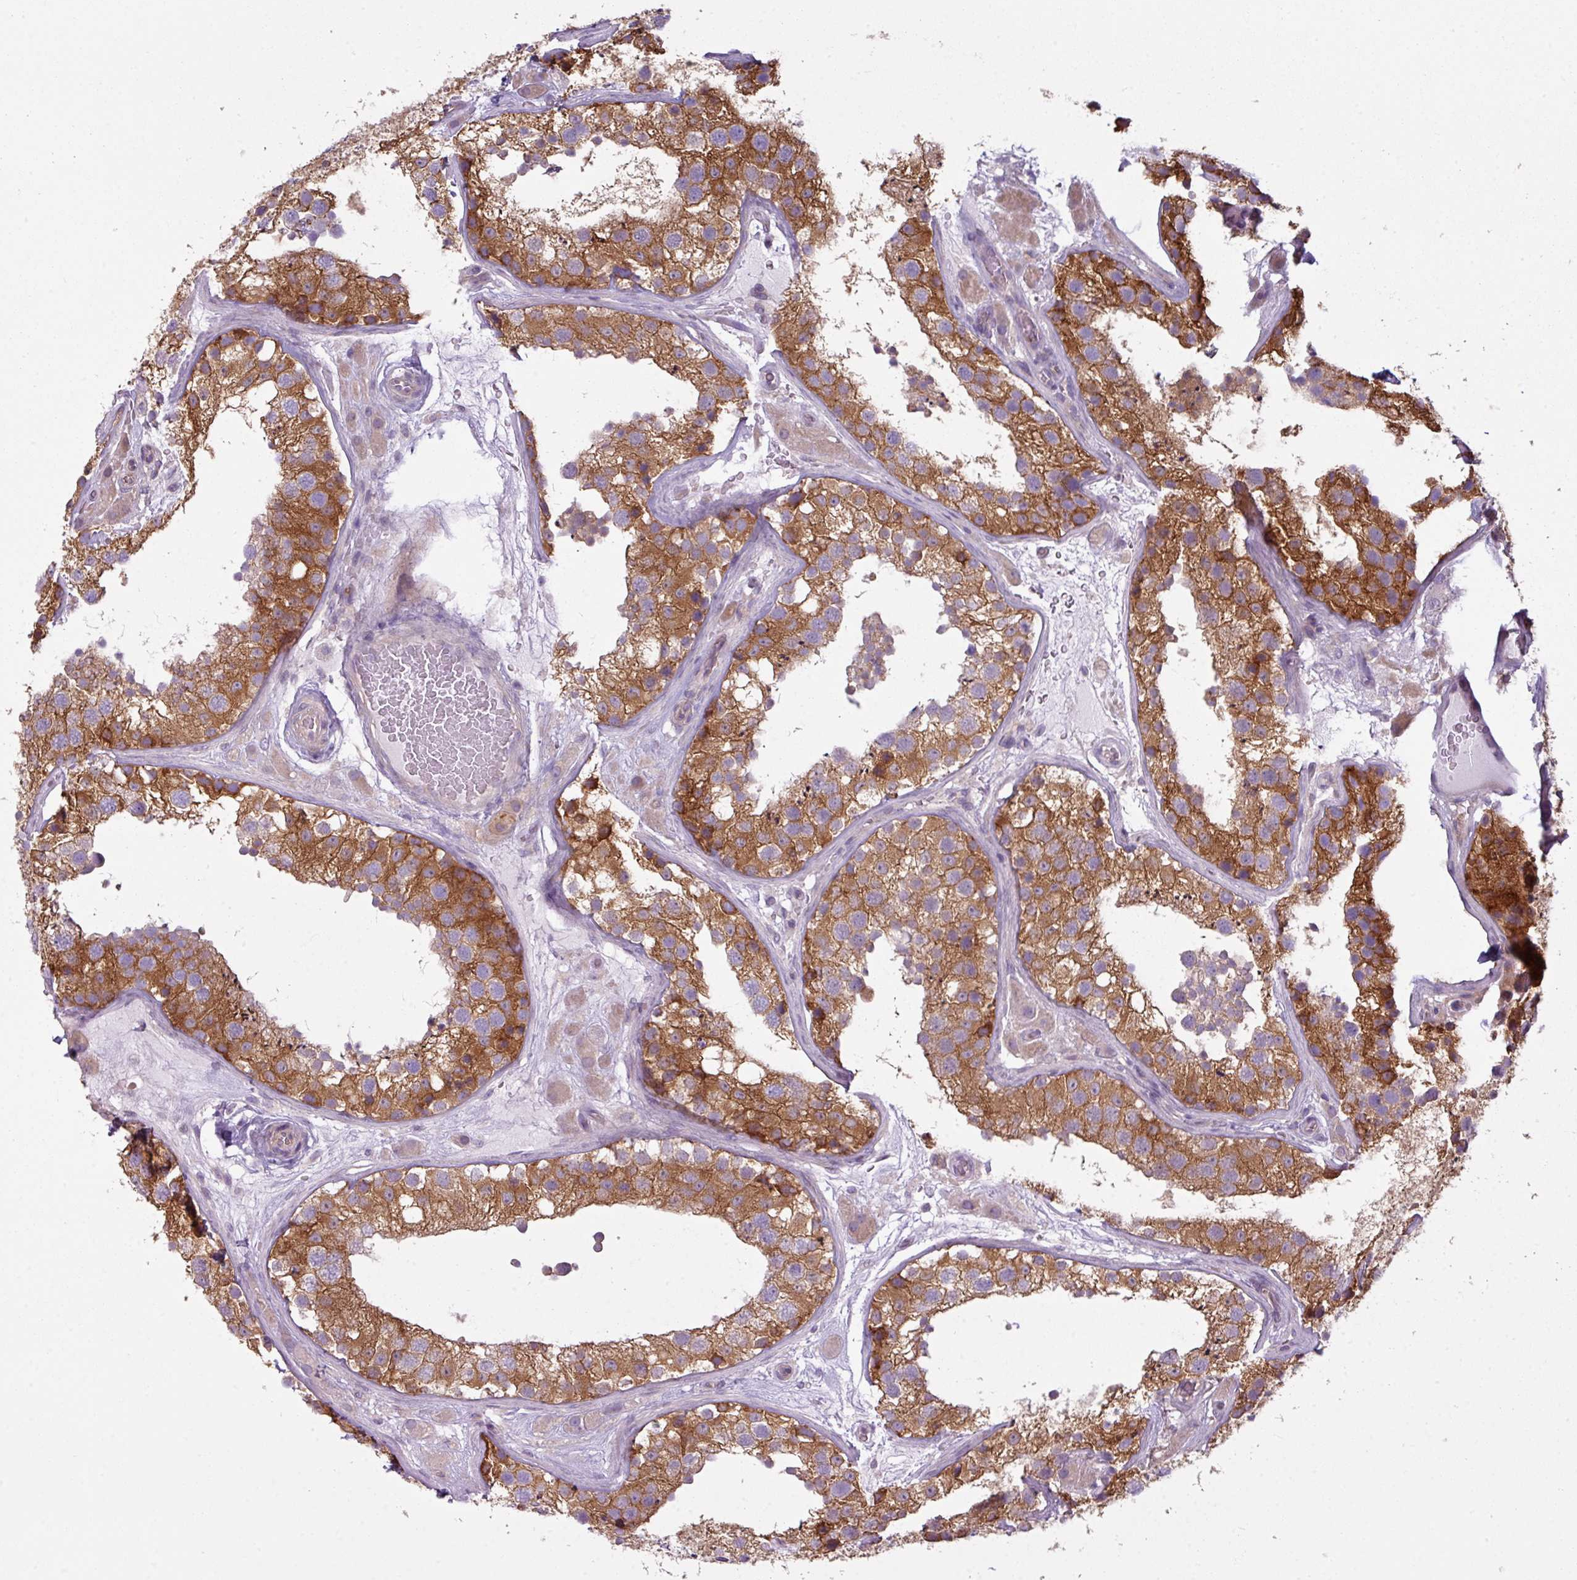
{"staining": {"intensity": "strong", "quantity": "25%-75%", "location": "cytoplasmic/membranous"}, "tissue": "testis", "cell_type": "Cells in seminiferous ducts", "image_type": "normal", "snomed": [{"axis": "morphology", "description": "Normal tissue, NOS"}, {"axis": "topography", "description": "Testis"}], "caption": "Immunohistochemical staining of normal testis reveals high levels of strong cytoplasmic/membranous positivity in about 25%-75% of cells in seminiferous ducts.", "gene": "CAMK2A", "patient": {"sex": "male", "age": 26}}